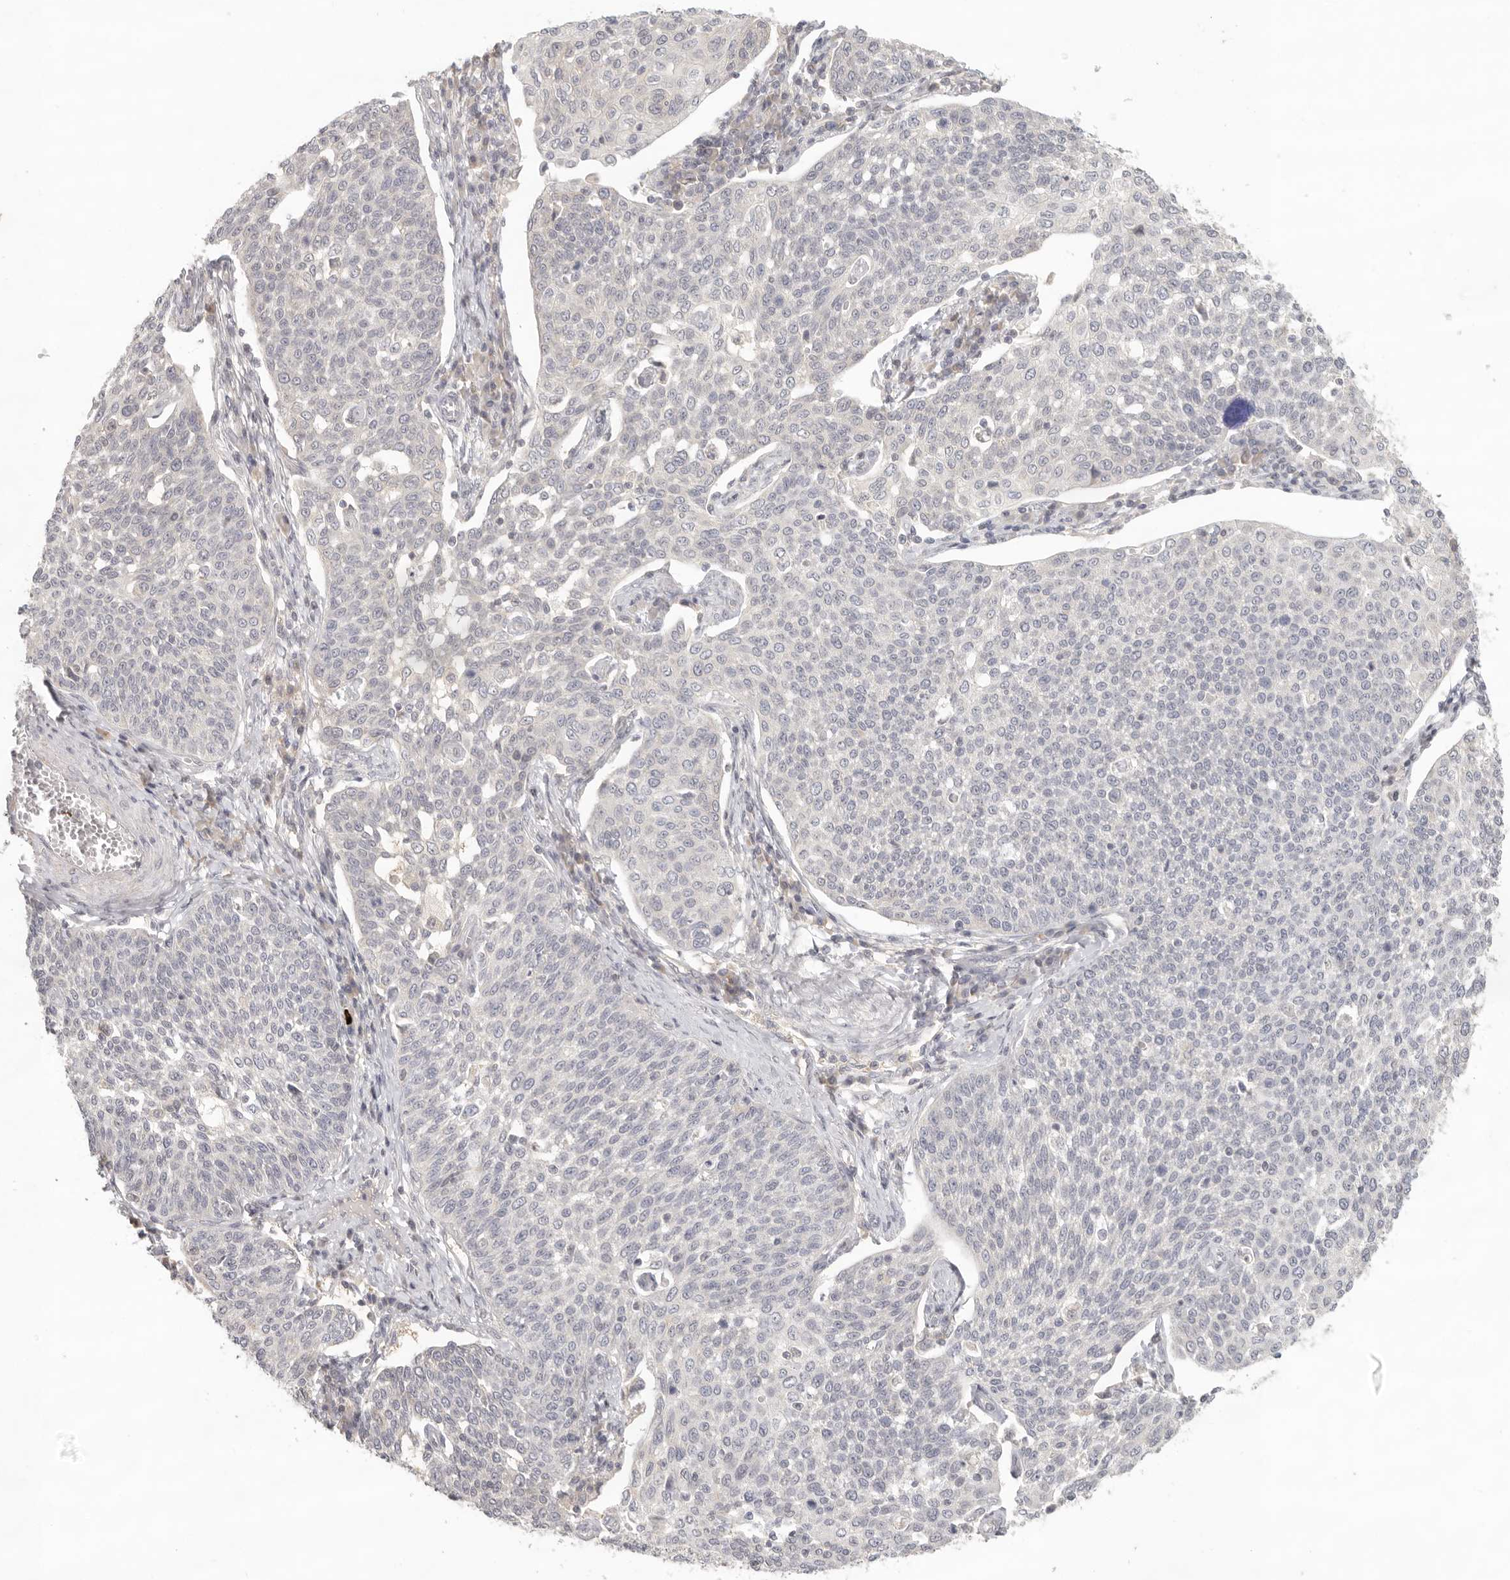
{"staining": {"intensity": "negative", "quantity": "none", "location": "none"}, "tissue": "cervical cancer", "cell_type": "Tumor cells", "image_type": "cancer", "snomed": [{"axis": "morphology", "description": "Squamous cell carcinoma, NOS"}, {"axis": "topography", "description": "Cervix"}], "caption": "Tumor cells are negative for brown protein staining in squamous cell carcinoma (cervical).", "gene": "AHDC1", "patient": {"sex": "female", "age": 34}}